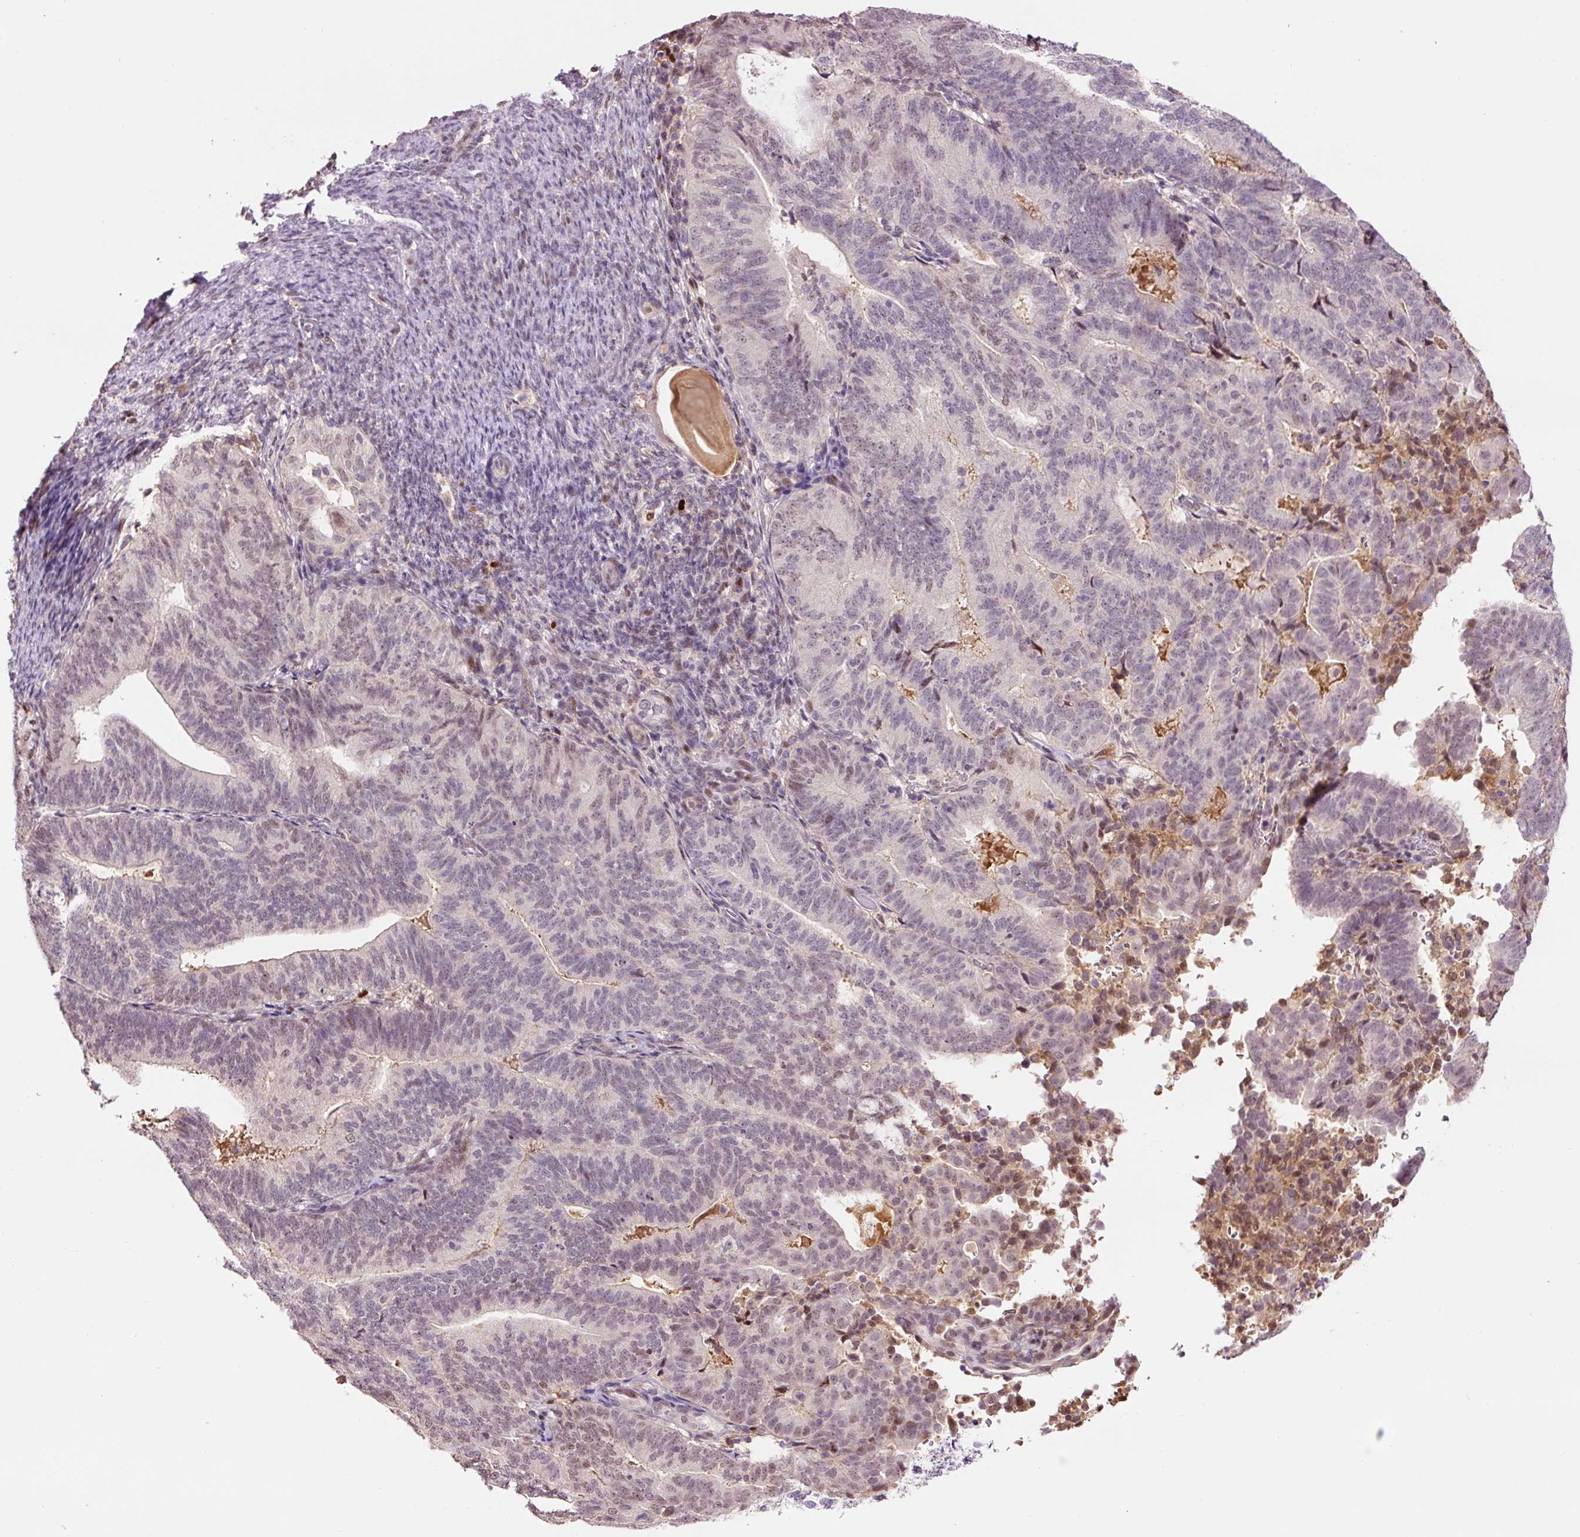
{"staining": {"intensity": "weak", "quantity": "<25%", "location": "nuclear"}, "tissue": "endometrial cancer", "cell_type": "Tumor cells", "image_type": "cancer", "snomed": [{"axis": "morphology", "description": "Adenocarcinoma, NOS"}, {"axis": "topography", "description": "Endometrium"}], "caption": "Adenocarcinoma (endometrial) was stained to show a protein in brown. There is no significant expression in tumor cells.", "gene": "DPPA4", "patient": {"sex": "female", "age": 70}}